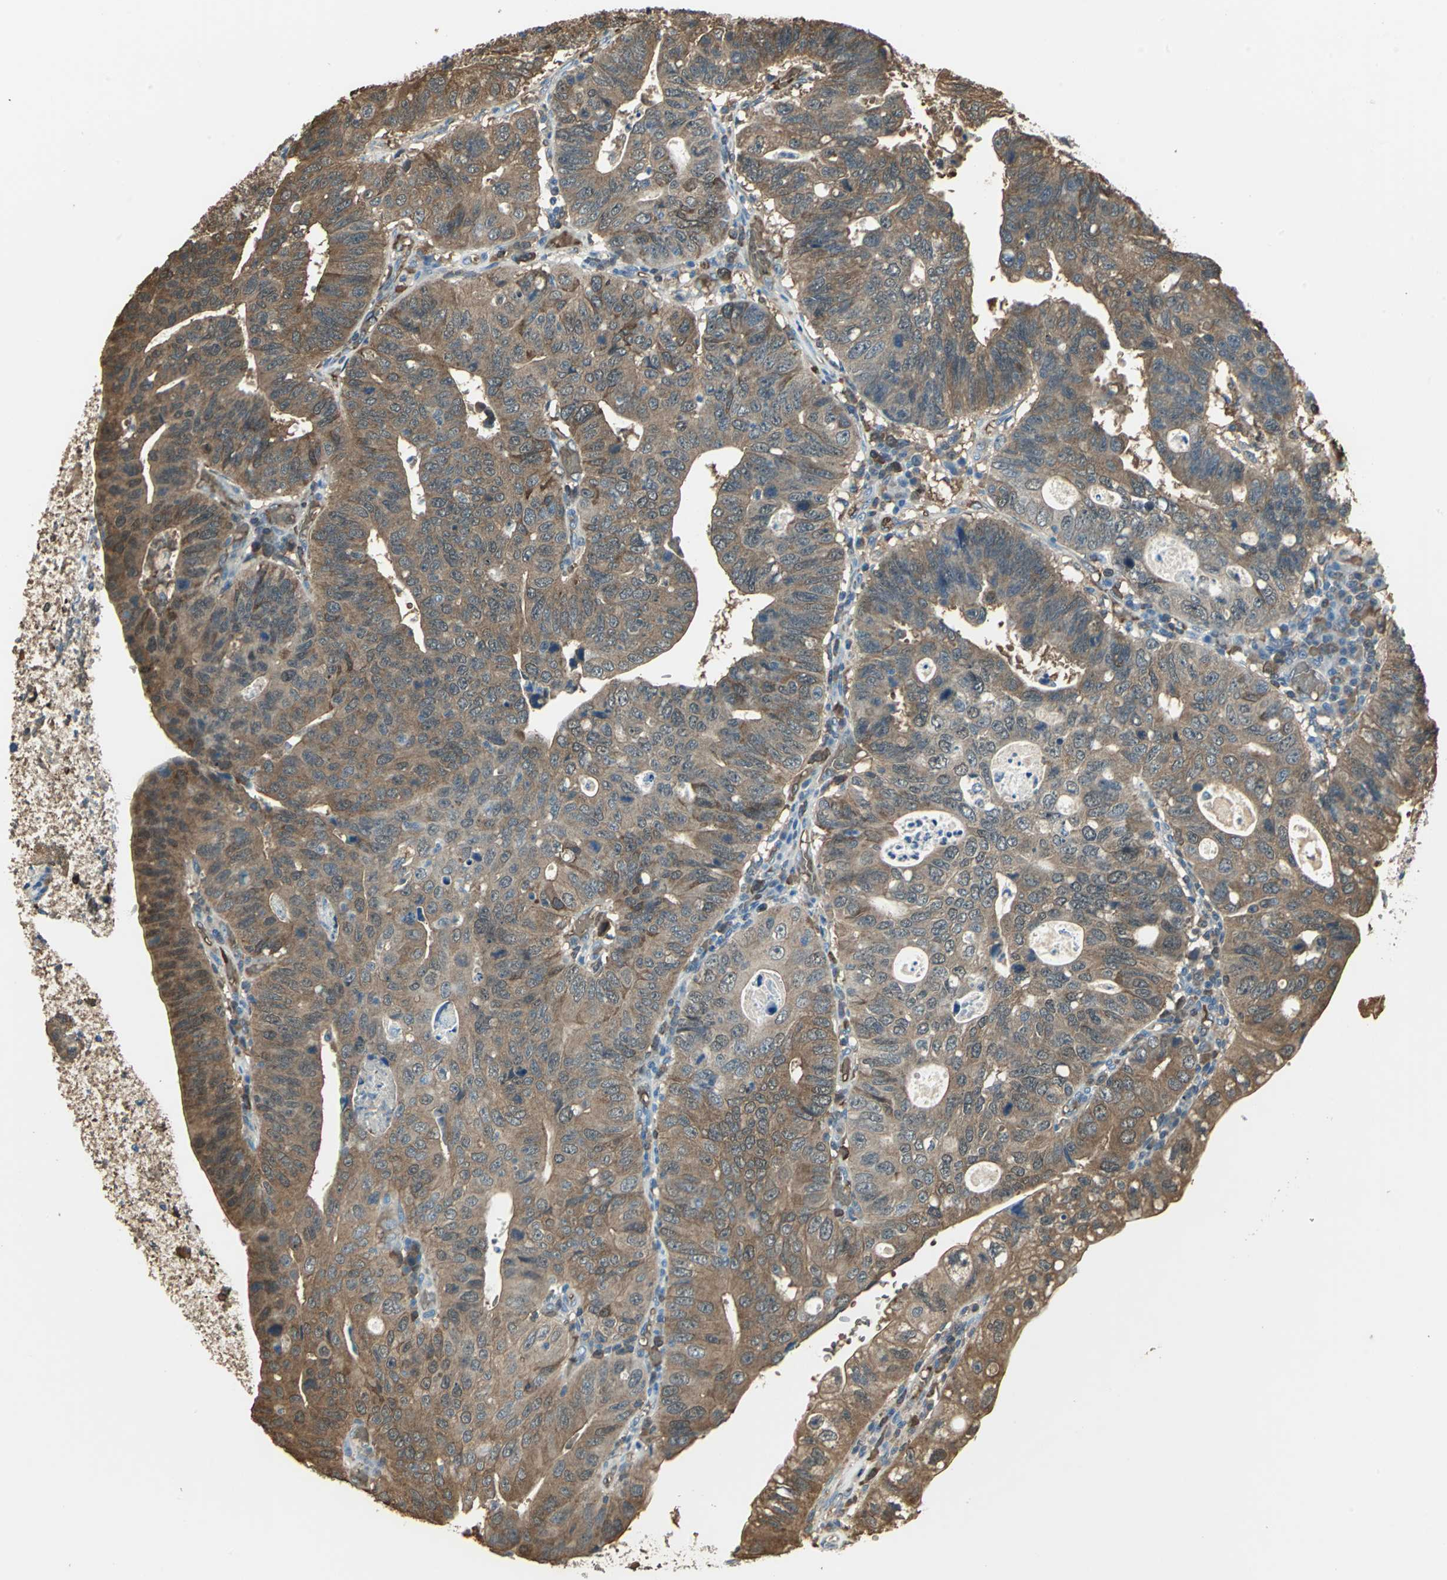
{"staining": {"intensity": "moderate", "quantity": ">75%", "location": "cytoplasmic/membranous"}, "tissue": "stomach cancer", "cell_type": "Tumor cells", "image_type": "cancer", "snomed": [{"axis": "morphology", "description": "Adenocarcinoma, NOS"}, {"axis": "topography", "description": "Stomach"}], "caption": "Immunohistochemistry of human adenocarcinoma (stomach) demonstrates medium levels of moderate cytoplasmic/membranous positivity in about >75% of tumor cells.", "gene": "DDAH1", "patient": {"sex": "male", "age": 59}}